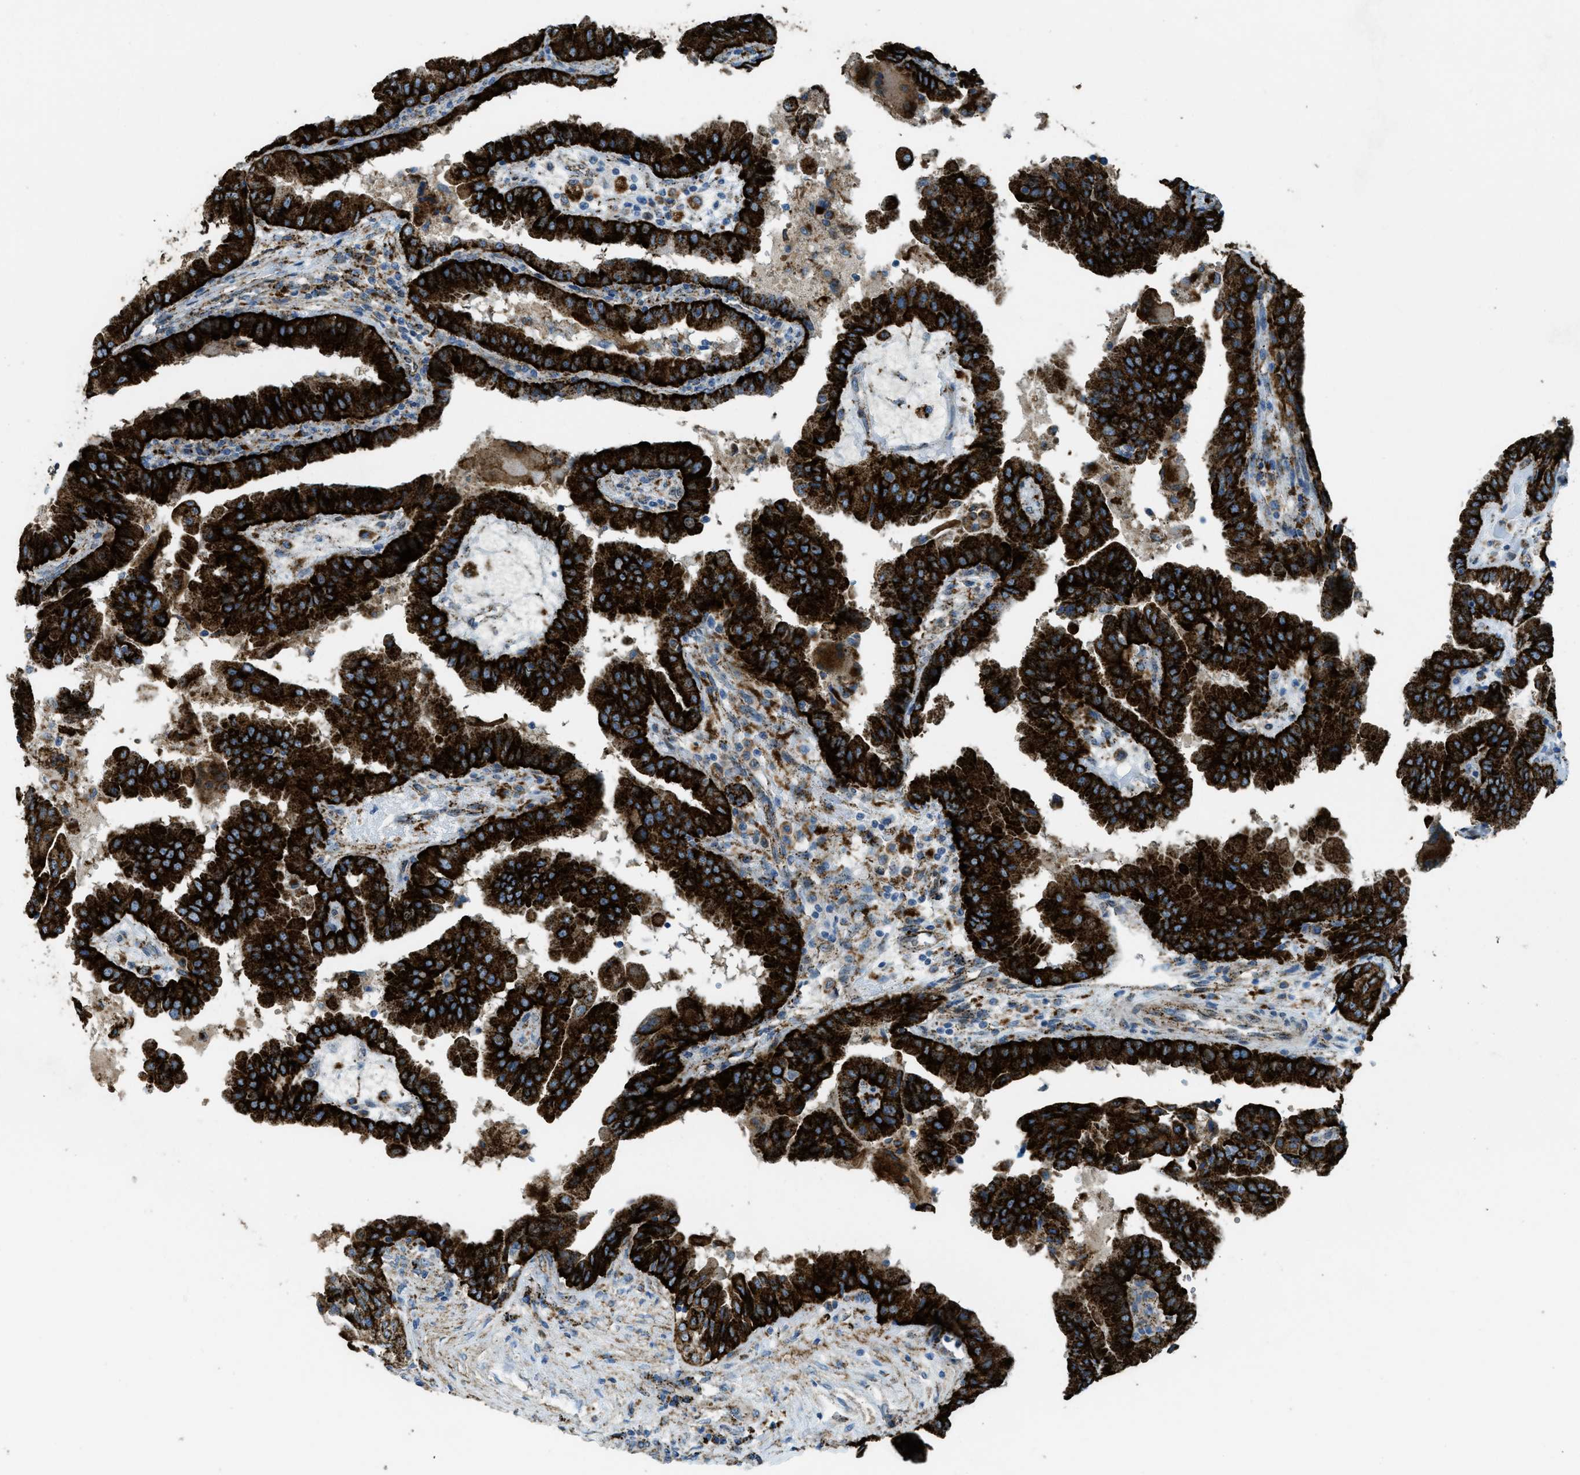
{"staining": {"intensity": "strong", "quantity": ">75%", "location": "cytoplasmic/membranous"}, "tissue": "thyroid cancer", "cell_type": "Tumor cells", "image_type": "cancer", "snomed": [{"axis": "morphology", "description": "Papillary adenocarcinoma, NOS"}, {"axis": "topography", "description": "Thyroid gland"}], "caption": "An image of thyroid cancer (papillary adenocarcinoma) stained for a protein demonstrates strong cytoplasmic/membranous brown staining in tumor cells.", "gene": "SCARB2", "patient": {"sex": "male", "age": 33}}